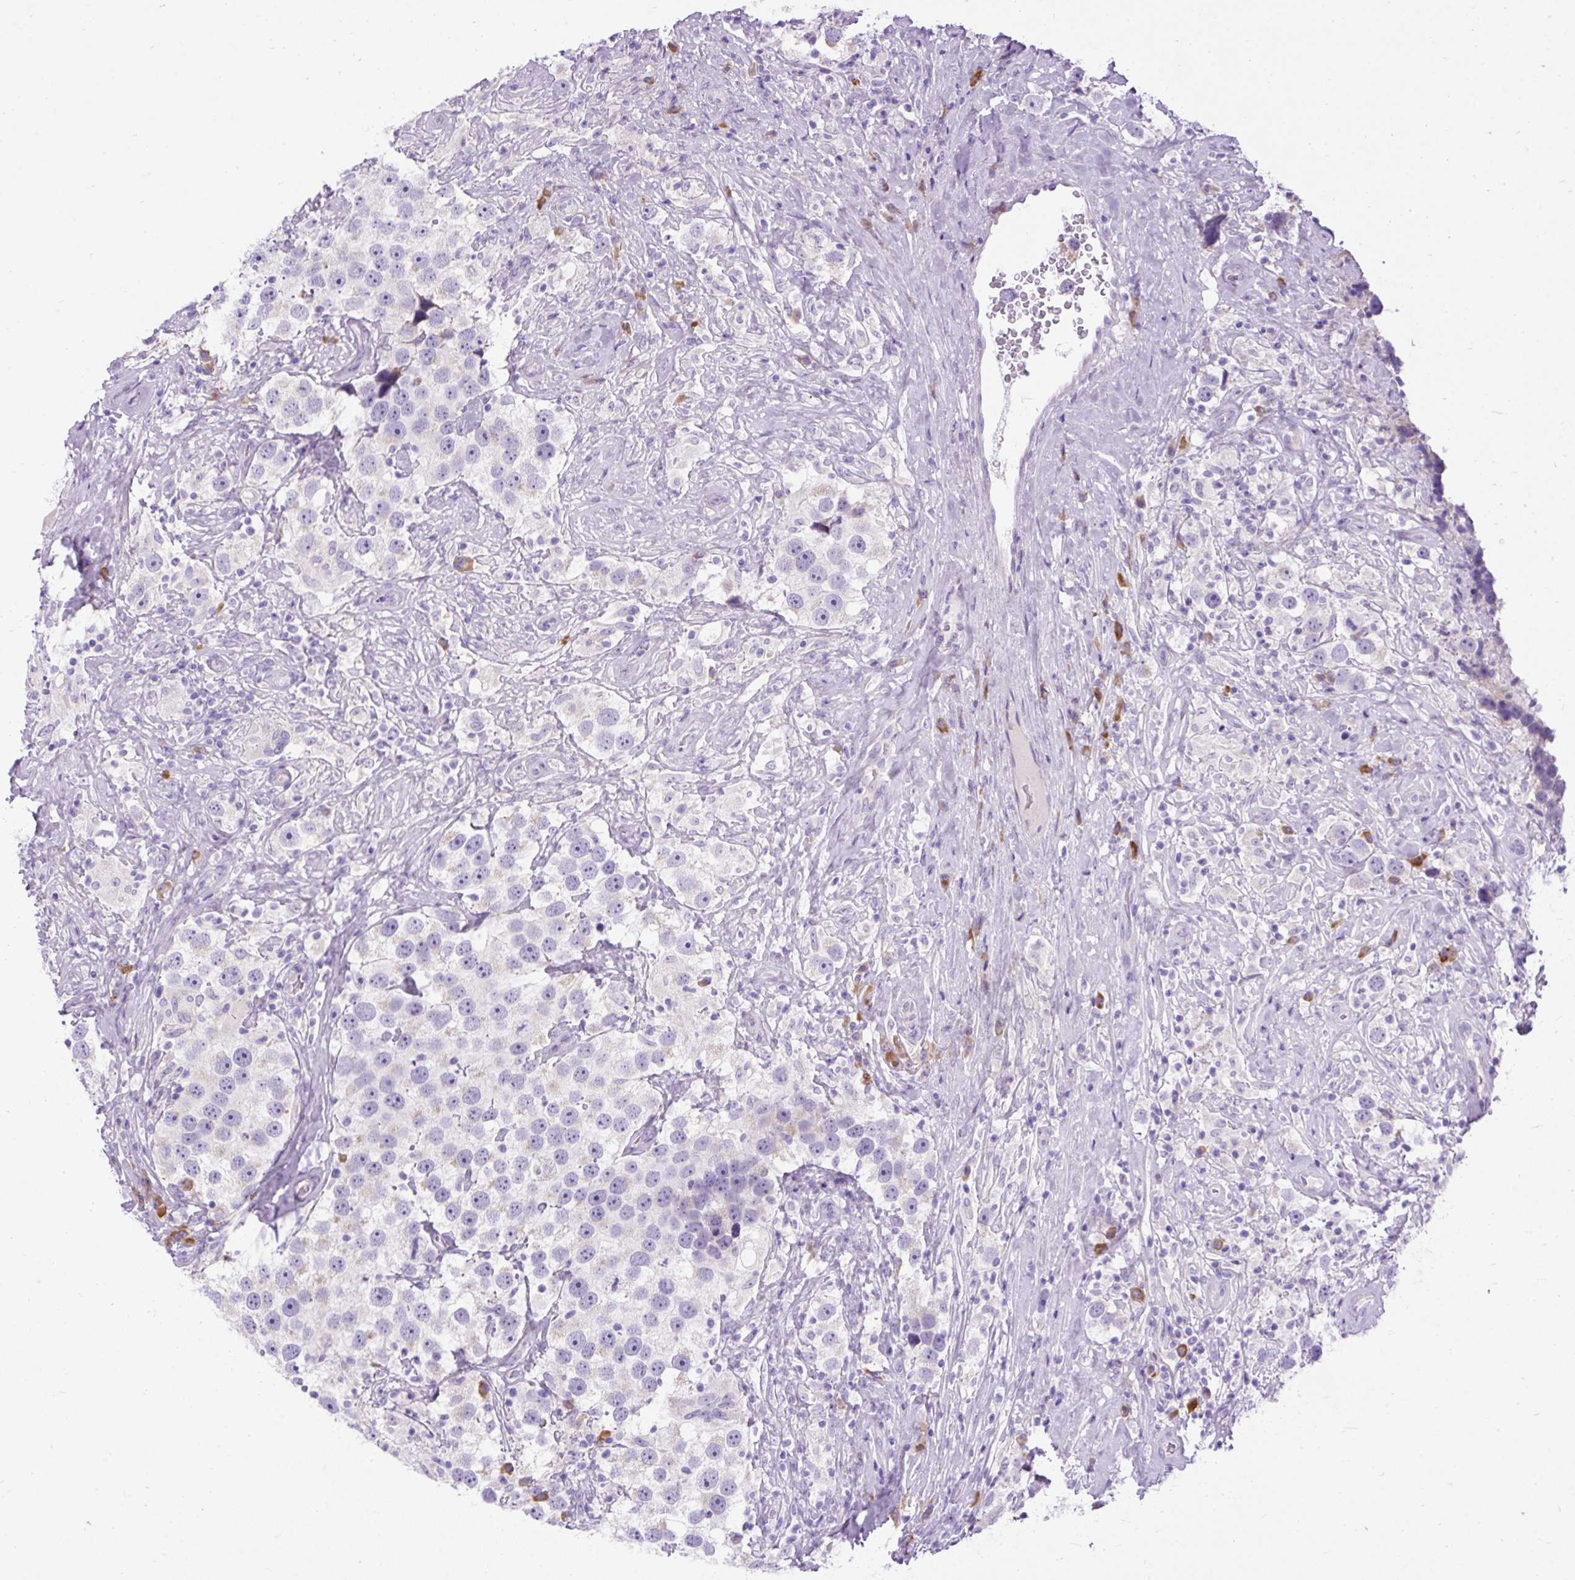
{"staining": {"intensity": "negative", "quantity": "none", "location": "none"}, "tissue": "testis cancer", "cell_type": "Tumor cells", "image_type": "cancer", "snomed": [{"axis": "morphology", "description": "Seminoma, NOS"}, {"axis": "topography", "description": "Testis"}], "caption": "Immunohistochemistry of human seminoma (testis) exhibits no positivity in tumor cells.", "gene": "SYBU", "patient": {"sex": "male", "age": 49}}